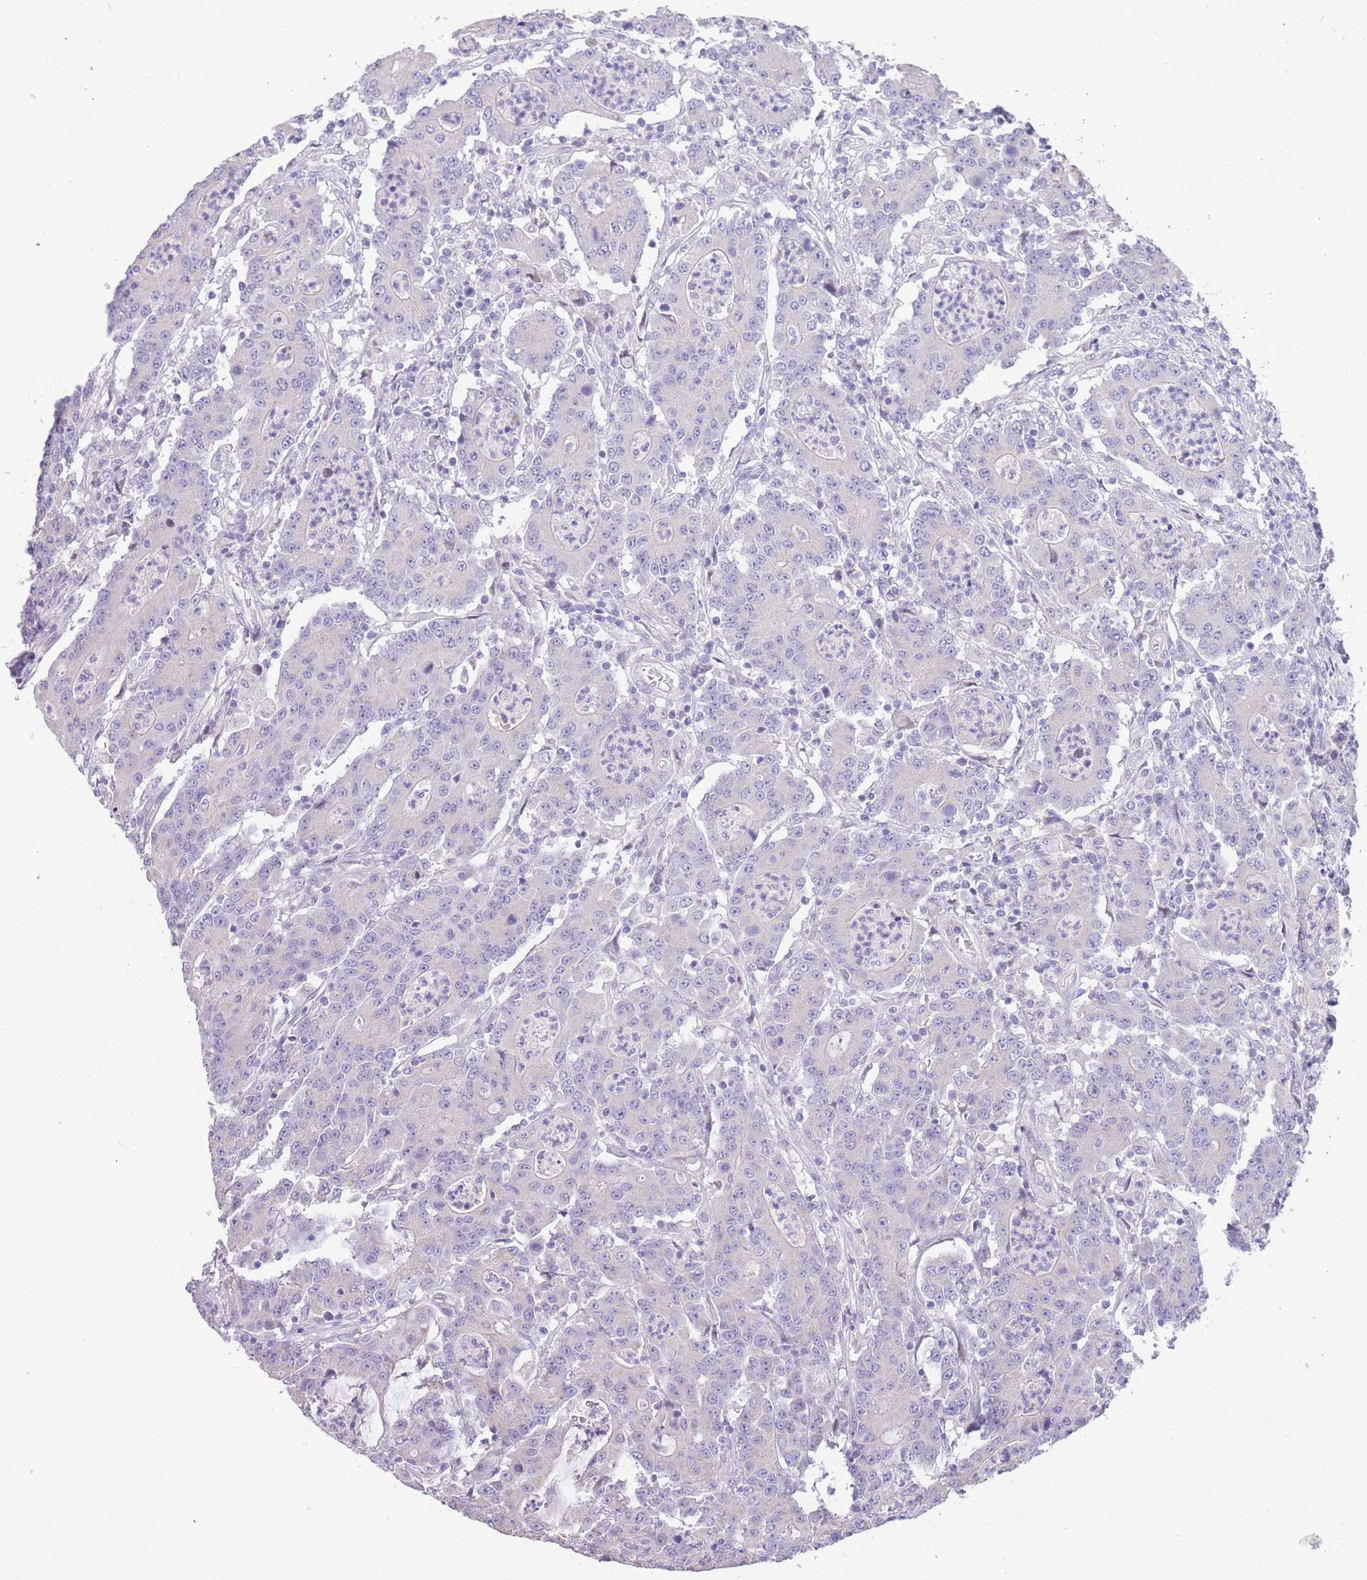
{"staining": {"intensity": "negative", "quantity": "none", "location": "none"}, "tissue": "colorectal cancer", "cell_type": "Tumor cells", "image_type": "cancer", "snomed": [{"axis": "morphology", "description": "Adenocarcinoma, NOS"}, {"axis": "topography", "description": "Colon"}], "caption": "Colorectal adenocarcinoma was stained to show a protein in brown. There is no significant expression in tumor cells. (DAB (3,3'-diaminobenzidine) immunohistochemistry (IHC), high magnification).", "gene": "SHCBP1", "patient": {"sex": "male", "age": 83}}